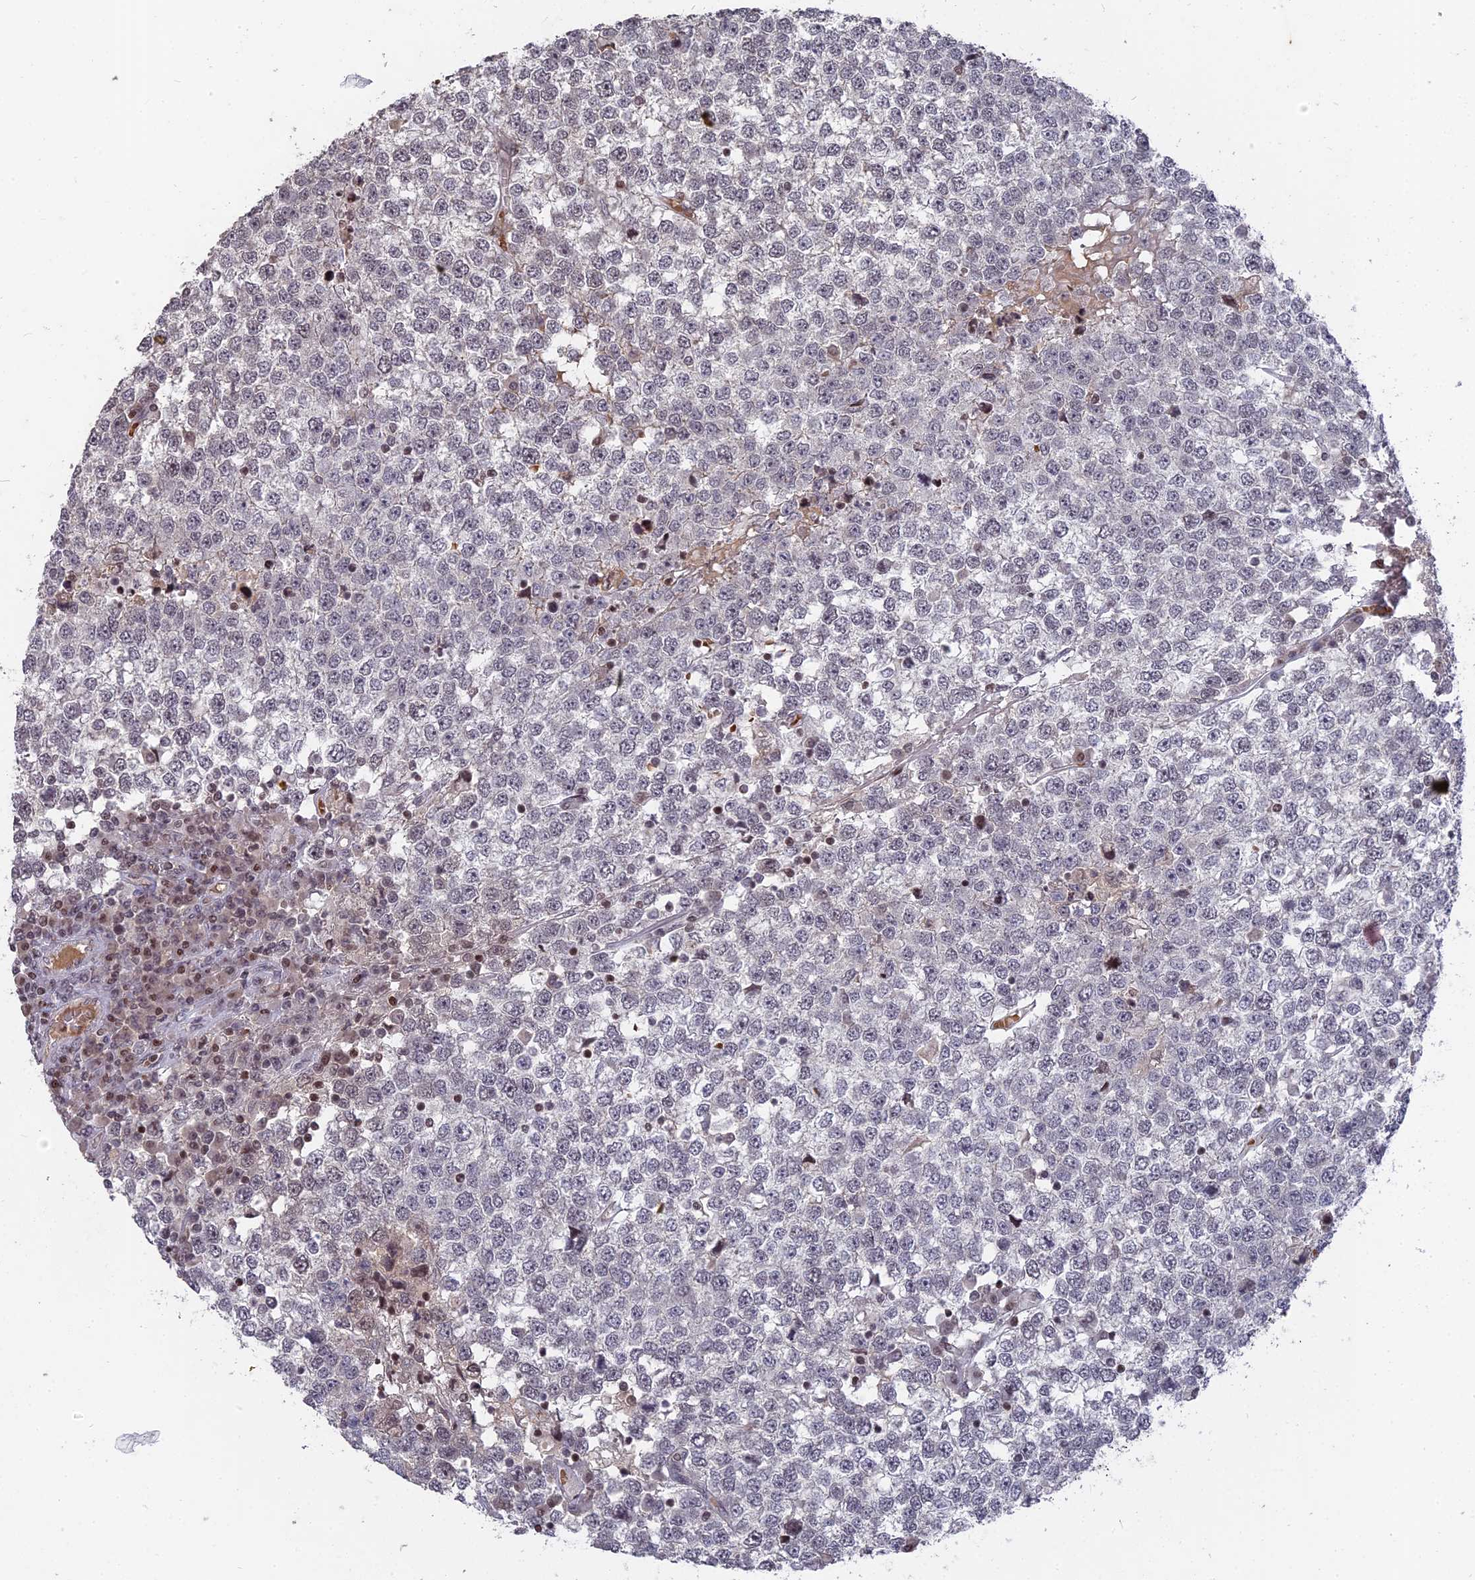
{"staining": {"intensity": "negative", "quantity": "none", "location": "none"}, "tissue": "testis cancer", "cell_type": "Tumor cells", "image_type": "cancer", "snomed": [{"axis": "morphology", "description": "Seminoma, NOS"}, {"axis": "topography", "description": "Testis"}], "caption": "A high-resolution image shows immunohistochemistry (IHC) staining of testis cancer, which reveals no significant expression in tumor cells.", "gene": "NR1H3", "patient": {"sex": "male", "age": 65}}